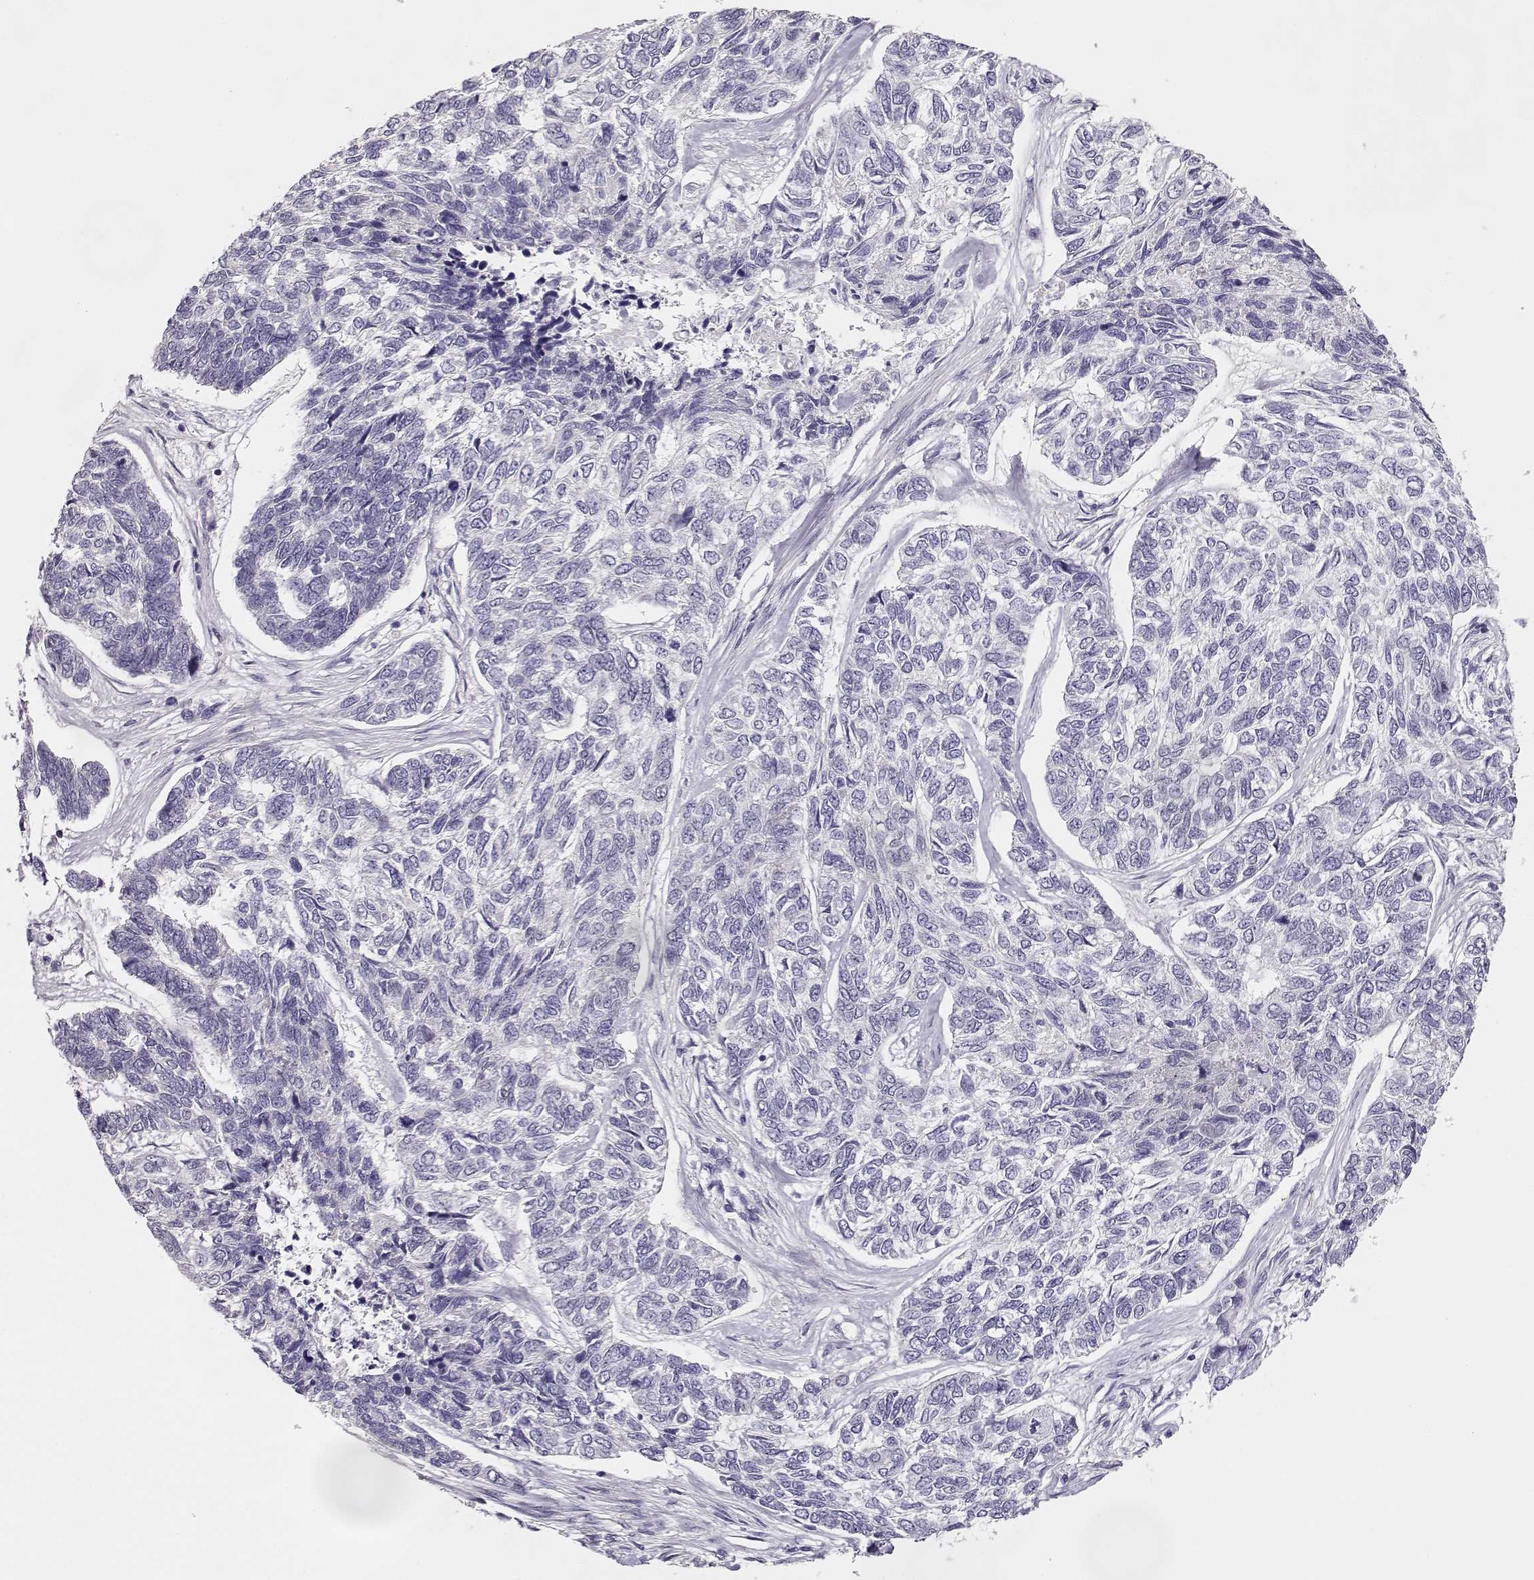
{"staining": {"intensity": "negative", "quantity": "none", "location": "none"}, "tissue": "skin cancer", "cell_type": "Tumor cells", "image_type": "cancer", "snomed": [{"axis": "morphology", "description": "Basal cell carcinoma"}, {"axis": "topography", "description": "Skin"}], "caption": "This image is of skin cancer (basal cell carcinoma) stained with immunohistochemistry to label a protein in brown with the nuclei are counter-stained blue. There is no expression in tumor cells. Brightfield microscopy of immunohistochemistry stained with DAB (brown) and hematoxylin (blue), captured at high magnification.", "gene": "GLIPR1L2", "patient": {"sex": "female", "age": 65}}